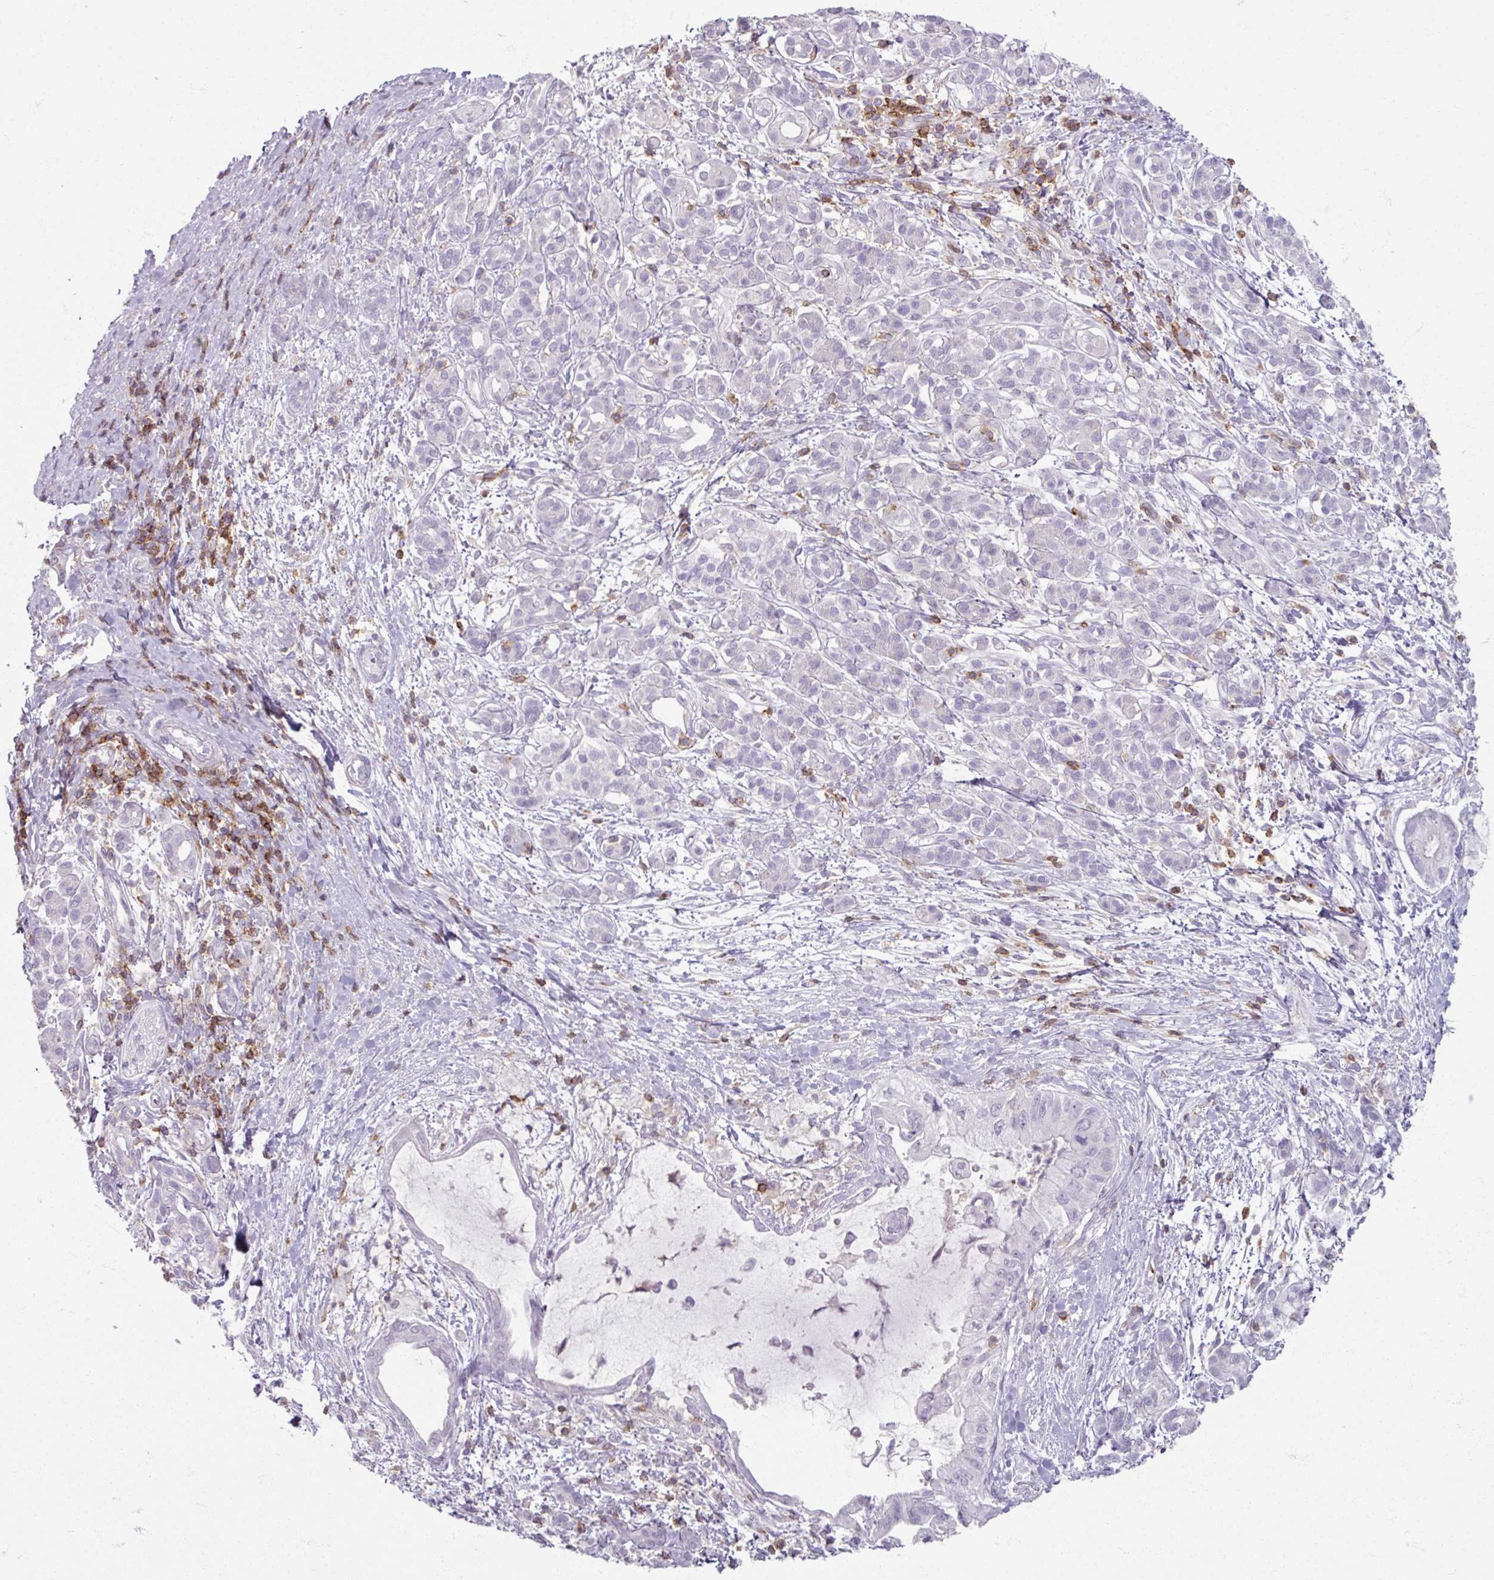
{"staining": {"intensity": "negative", "quantity": "none", "location": "none"}, "tissue": "pancreatic cancer", "cell_type": "Tumor cells", "image_type": "cancer", "snomed": [{"axis": "morphology", "description": "Adenocarcinoma, NOS"}, {"axis": "topography", "description": "Pancreas"}], "caption": "IHC image of human pancreatic adenocarcinoma stained for a protein (brown), which displays no expression in tumor cells.", "gene": "PTPRC", "patient": {"sex": "male", "age": 48}}